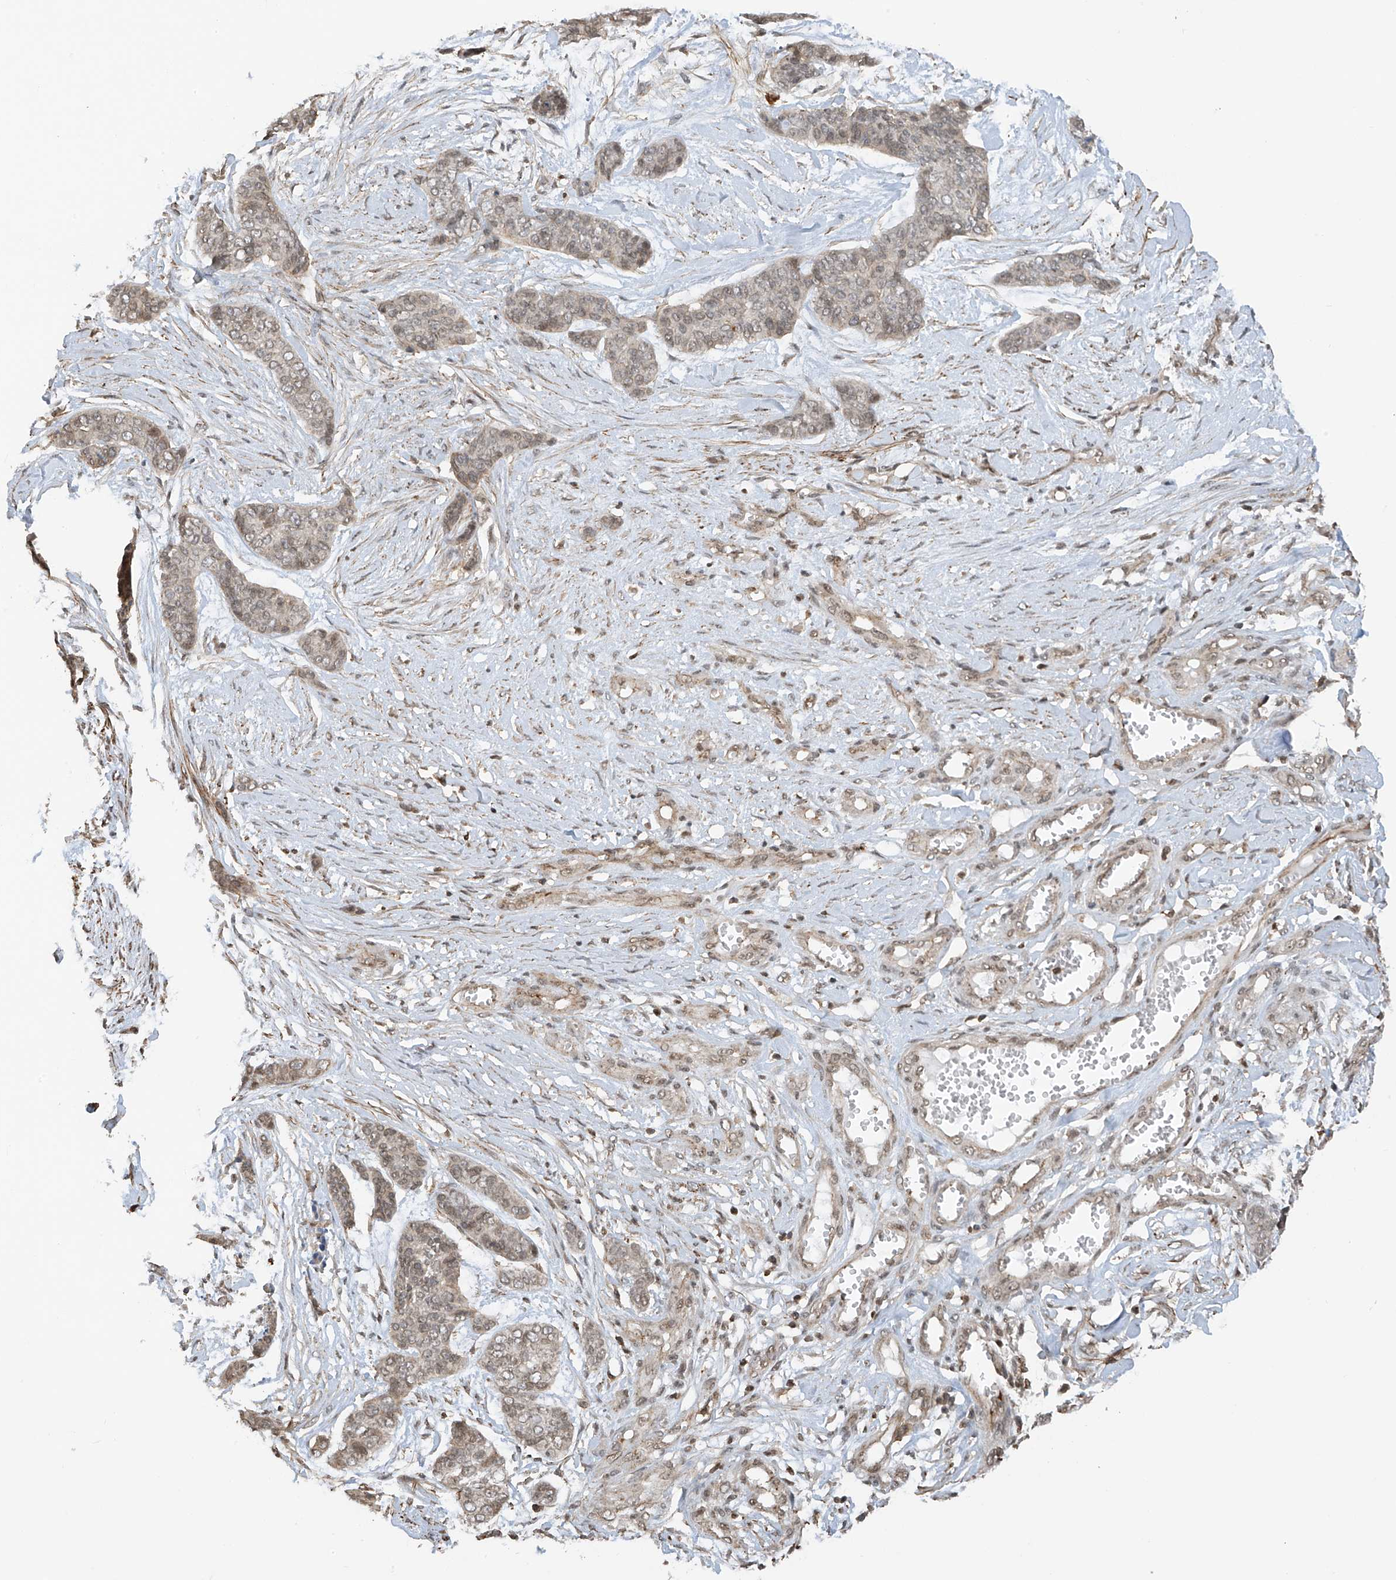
{"staining": {"intensity": "weak", "quantity": "<25%", "location": "cytoplasmic/membranous"}, "tissue": "skin cancer", "cell_type": "Tumor cells", "image_type": "cancer", "snomed": [{"axis": "morphology", "description": "Basal cell carcinoma"}, {"axis": "topography", "description": "Skin"}], "caption": "Immunohistochemical staining of human skin cancer (basal cell carcinoma) demonstrates no significant staining in tumor cells.", "gene": "REPIN1", "patient": {"sex": "female", "age": 64}}